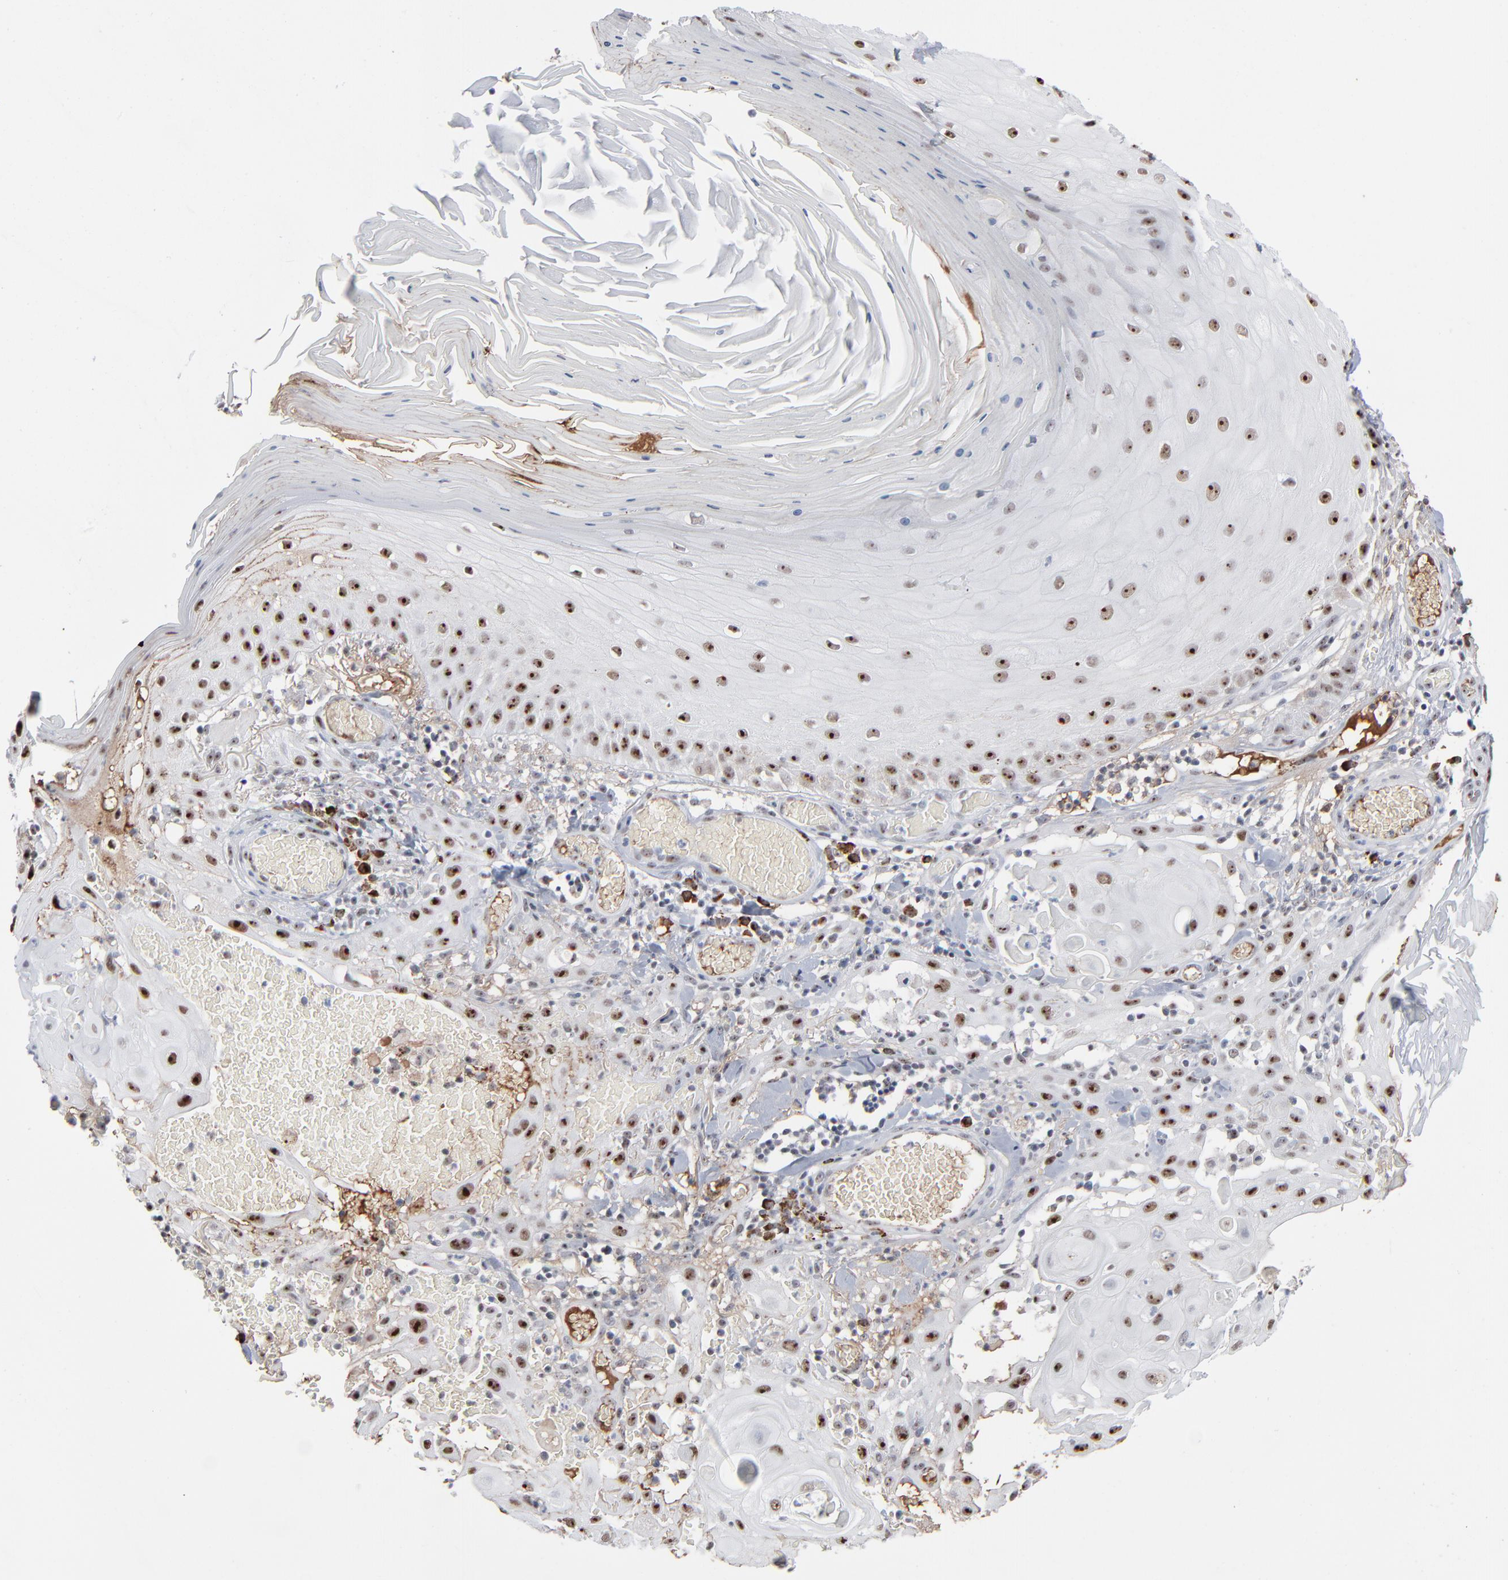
{"staining": {"intensity": "strong", "quantity": ">75%", "location": "nuclear"}, "tissue": "skin cancer", "cell_type": "Tumor cells", "image_type": "cancer", "snomed": [{"axis": "morphology", "description": "Squamous cell carcinoma, NOS"}, {"axis": "topography", "description": "Skin"}], "caption": "Brown immunohistochemical staining in skin cancer reveals strong nuclear staining in about >75% of tumor cells. (brown staining indicates protein expression, while blue staining denotes nuclei).", "gene": "MPHOSPH6", "patient": {"sex": "male", "age": 24}}